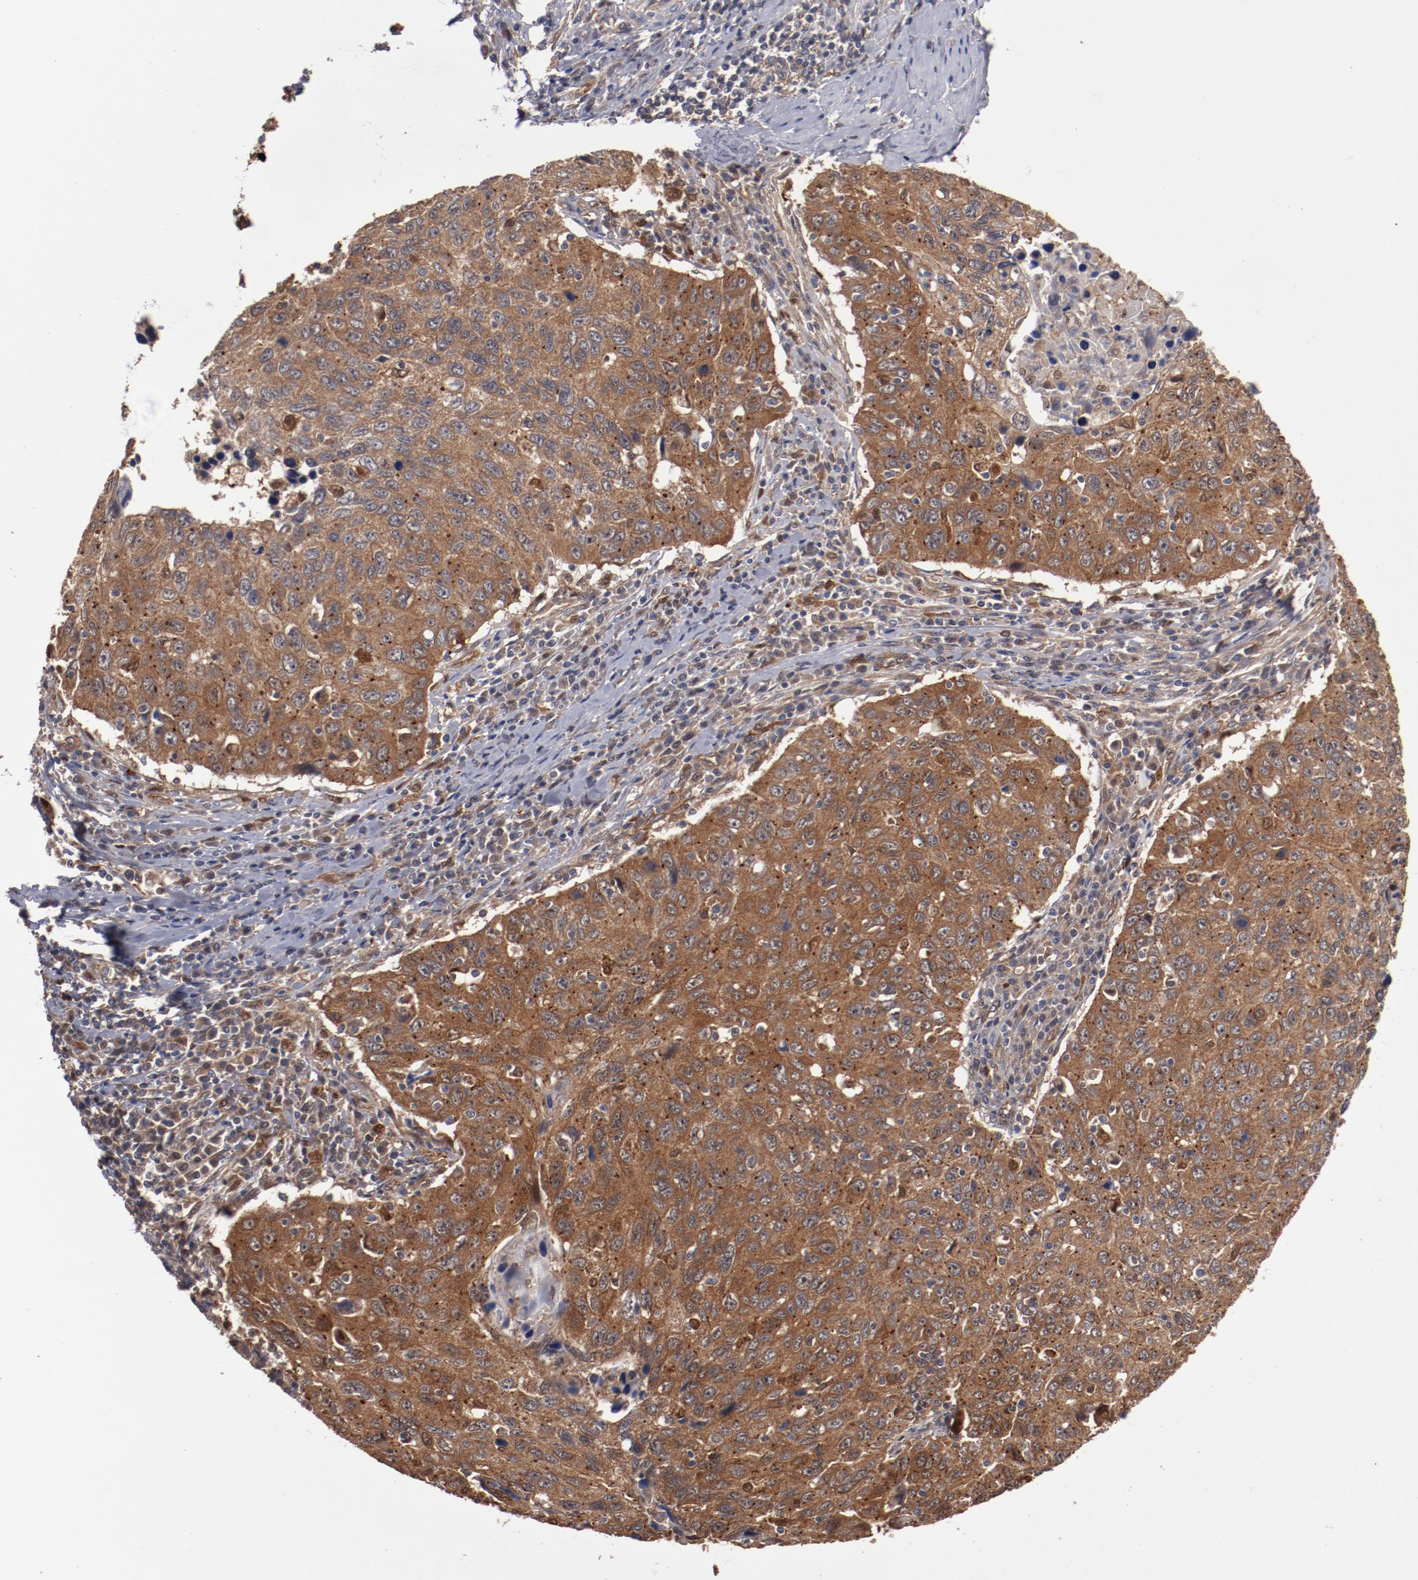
{"staining": {"intensity": "moderate", "quantity": ">75%", "location": "cytoplasmic/membranous"}, "tissue": "cervical cancer", "cell_type": "Tumor cells", "image_type": "cancer", "snomed": [{"axis": "morphology", "description": "Squamous cell carcinoma, NOS"}, {"axis": "topography", "description": "Cervix"}], "caption": "Immunohistochemical staining of cervical cancer (squamous cell carcinoma) reveals medium levels of moderate cytoplasmic/membranous protein staining in about >75% of tumor cells.", "gene": "DNAAF2", "patient": {"sex": "female", "age": 53}}